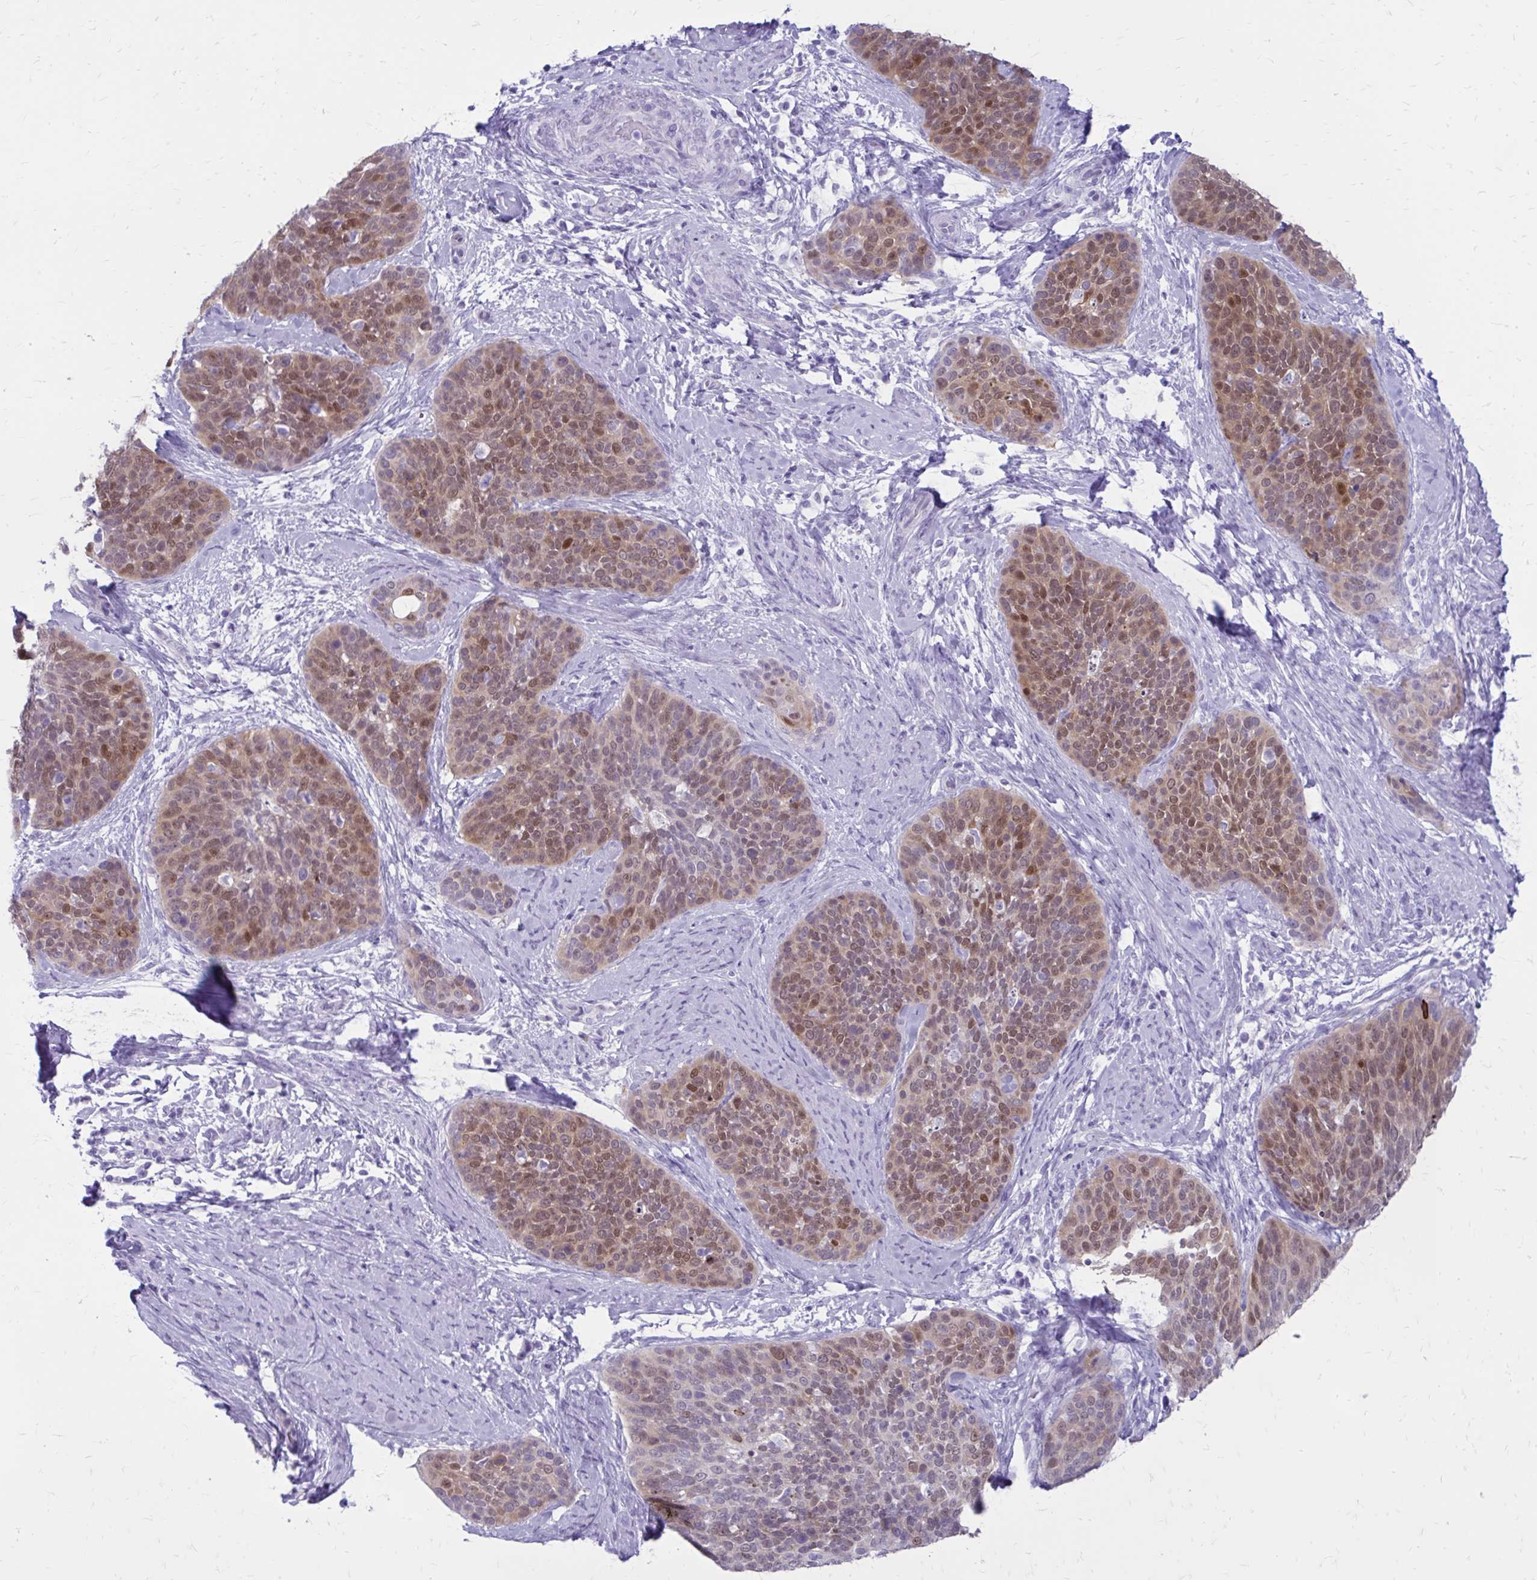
{"staining": {"intensity": "moderate", "quantity": "25%-75%", "location": "cytoplasmic/membranous,nuclear"}, "tissue": "cervical cancer", "cell_type": "Tumor cells", "image_type": "cancer", "snomed": [{"axis": "morphology", "description": "Squamous cell carcinoma, NOS"}, {"axis": "topography", "description": "Cervix"}], "caption": "A photomicrograph of cervical cancer stained for a protein shows moderate cytoplasmic/membranous and nuclear brown staining in tumor cells.", "gene": "LCN15", "patient": {"sex": "female", "age": 69}}